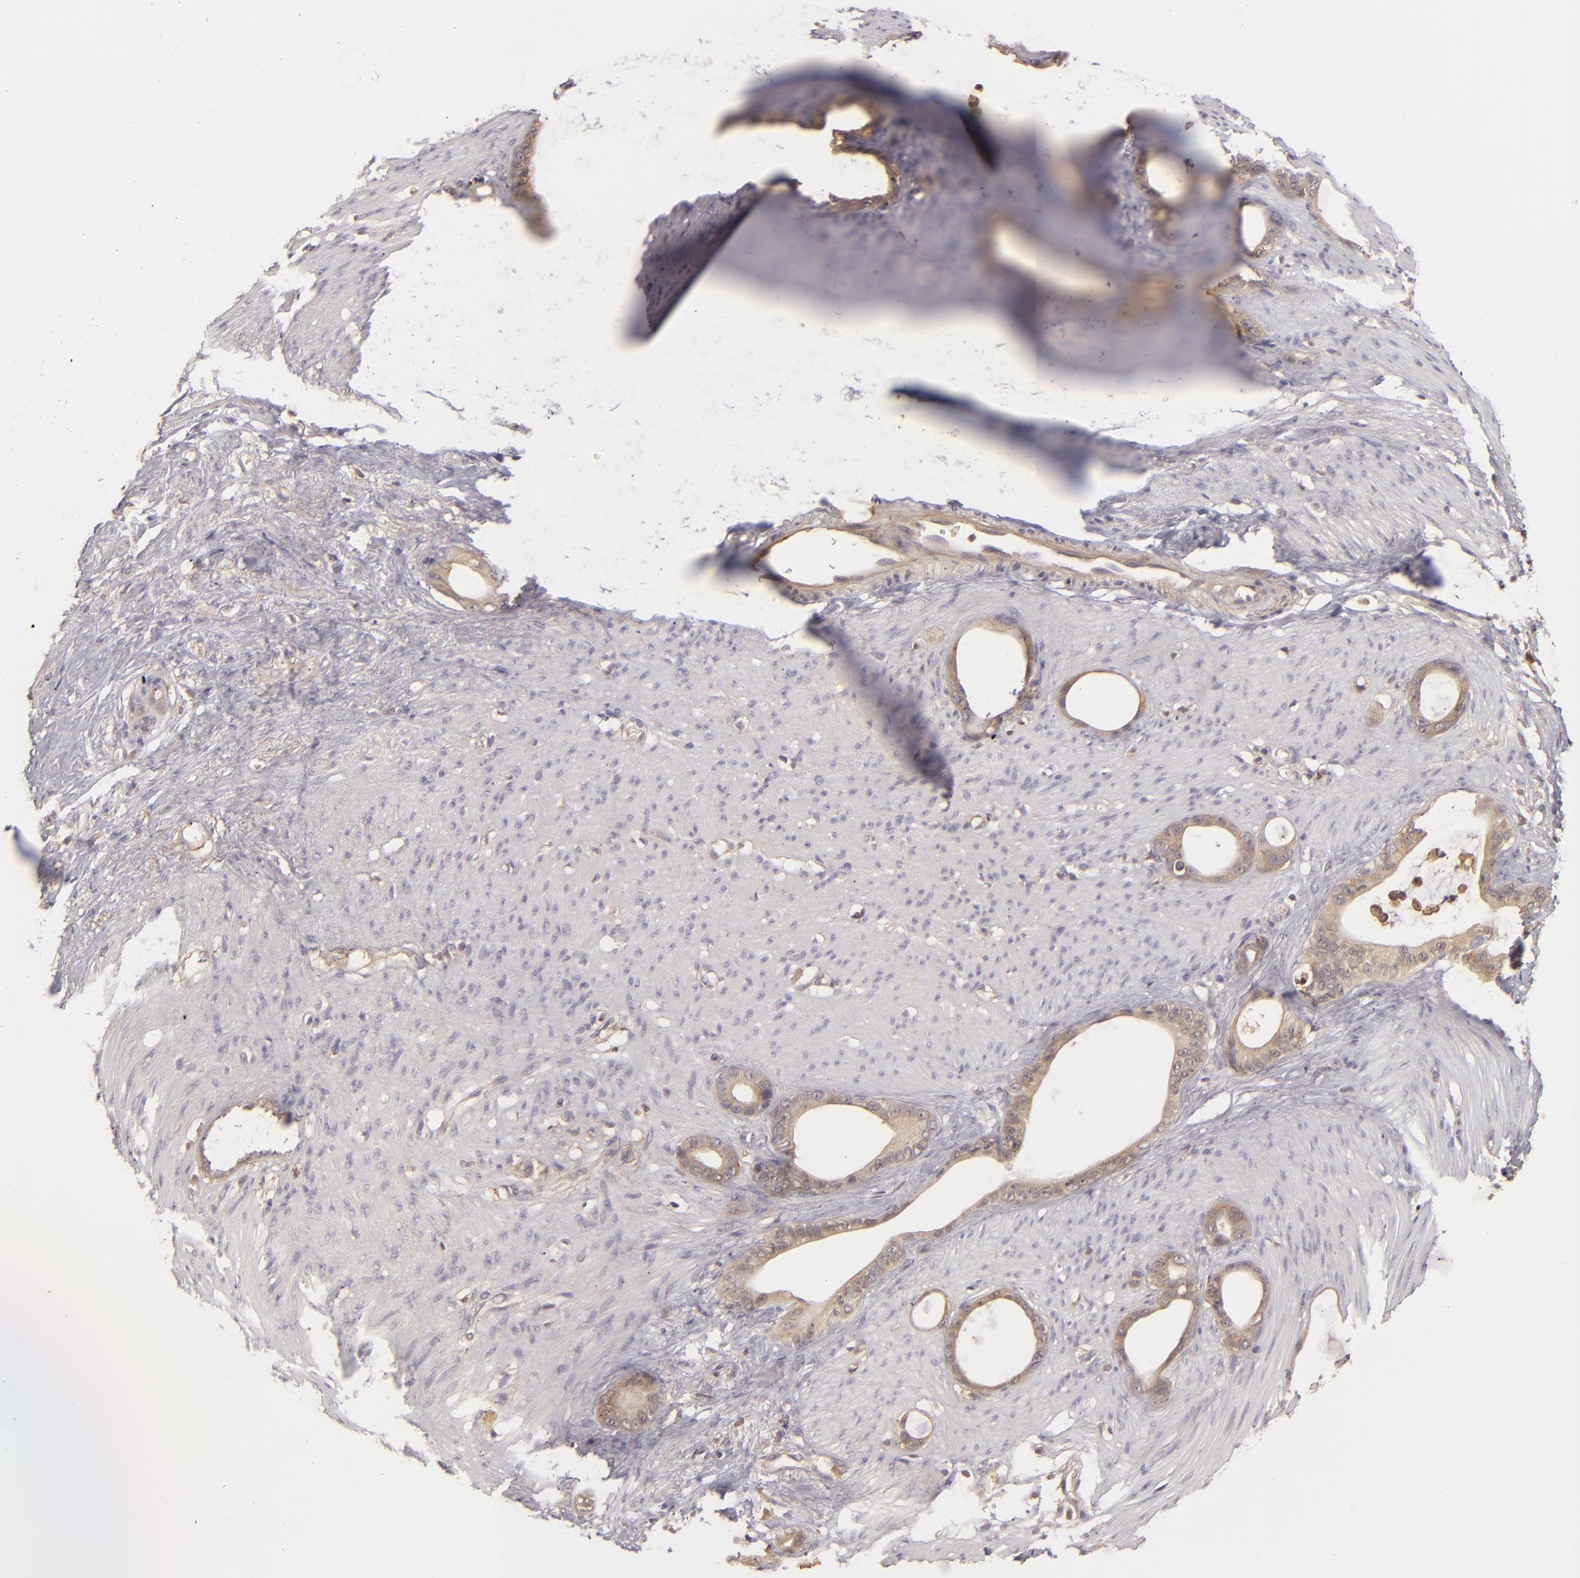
{"staining": {"intensity": "strong", "quantity": ">75%", "location": "cytoplasmic/membranous"}, "tissue": "stomach cancer", "cell_type": "Tumor cells", "image_type": "cancer", "snomed": [{"axis": "morphology", "description": "Adenocarcinoma, NOS"}, {"axis": "topography", "description": "Stomach"}], "caption": "This is an image of immunohistochemistry staining of adenocarcinoma (stomach), which shows strong positivity in the cytoplasmic/membranous of tumor cells.", "gene": "PRKCD", "patient": {"sex": "female", "age": 75}}